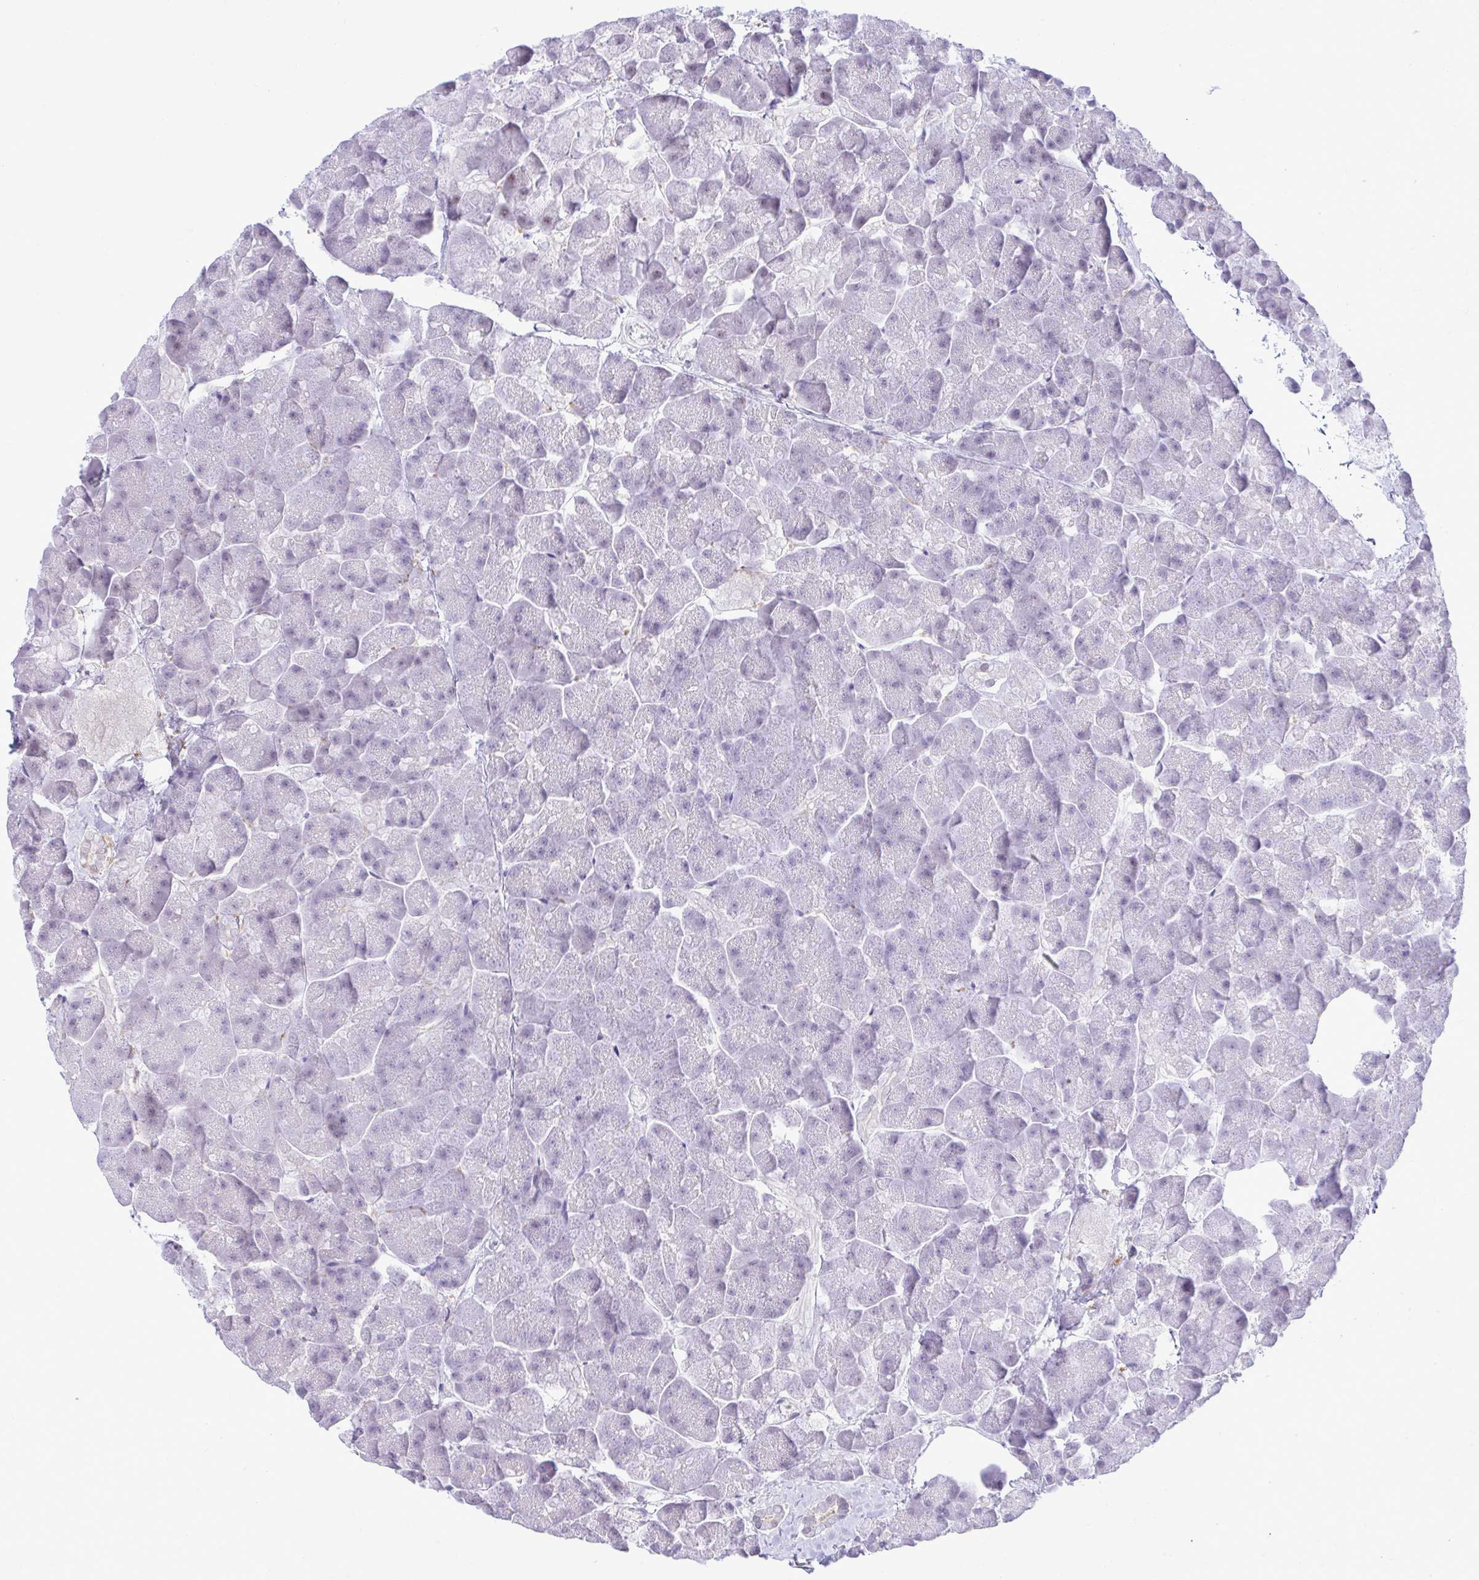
{"staining": {"intensity": "negative", "quantity": "none", "location": "none"}, "tissue": "pancreas", "cell_type": "Exocrine glandular cells", "image_type": "normal", "snomed": [{"axis": "morphology", "description": "Normal tissue, NOS"}, {"axis": "topography", "description": "Pancreas"}, {"axis": "topography", "description": "Peripheral nerve tissue"}], "caption": "Micrograph shows no protein staining in exocrine glandular cells of normal pancreas.", "gene": "ZNF485", "patient": {"sex": "male", "age": 54}}